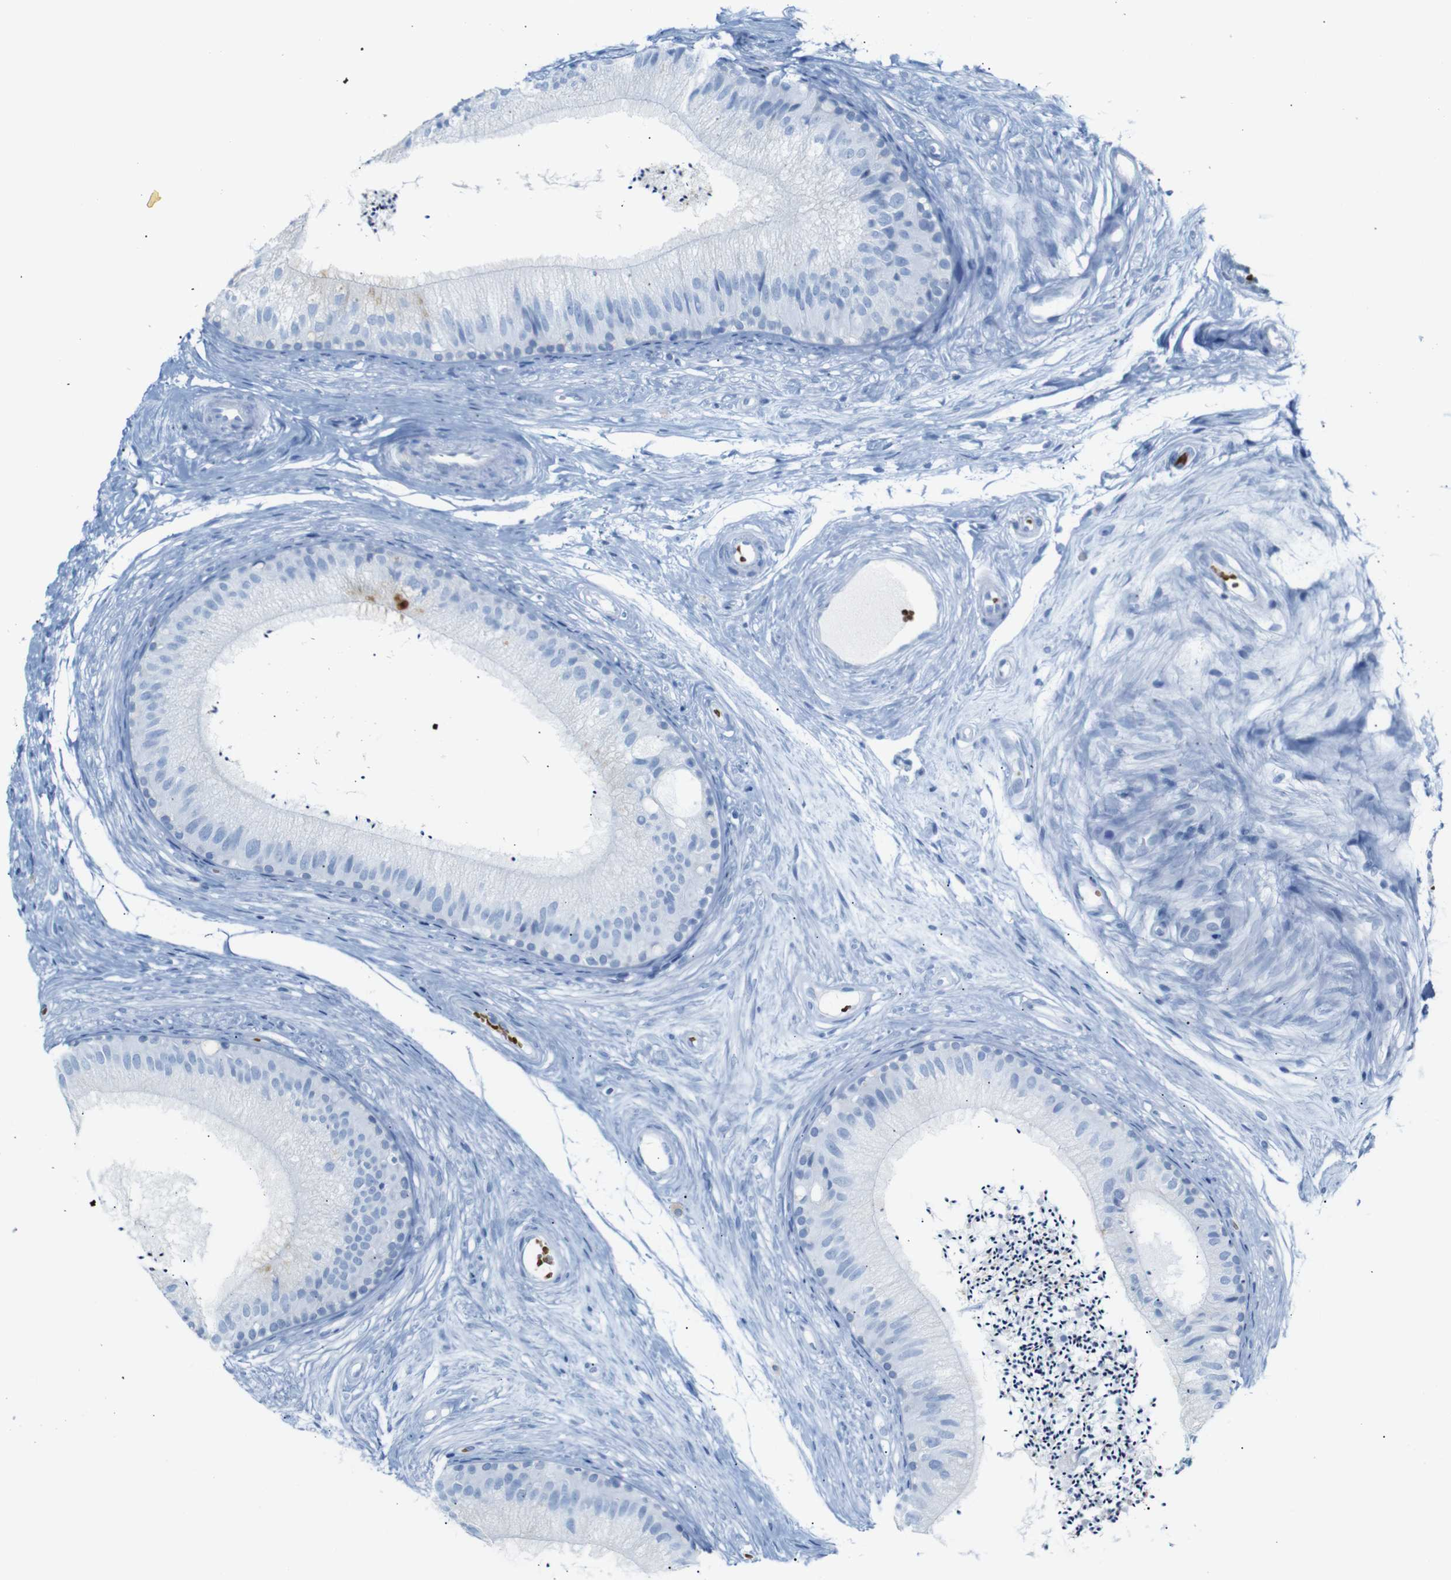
{"staining": {"intensity": "weak", "quantity": "<25%", "location": "cytoplasmic/membranous"}, "tissue": "epididymis", "cell_type": "Glandular cells", "image_type": "normal", "snomed": [{"axis": "morphology", "description": "Normal tissue, NOS"}, {"axis": "topography", "description": "Epididymis"}], "caption": "Glandular cells show no significant protein expression in unremarkable epididymis.", "gene": "ERVMER34", "patient": {"sex": "male", "age": 56}}